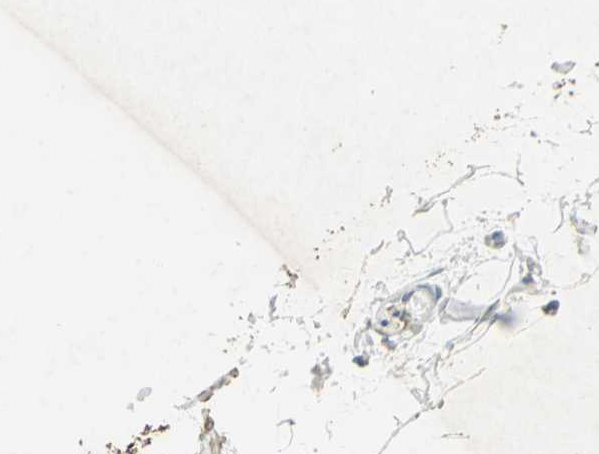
{"staining": {"intensity": "weak", "quantity": "25%-75%", "location": "cytoplasmic/membranous"}, "tissue": "adipose tissue", "cell_type": "Adipocytes", "image_type": "normal", "snomed": [{"axis": "morphology", "description": "Normal tissue, NOS"}, {"axis": "topography", "description": "Soft tissue"}], "caption": "Immunohistochemistry (IHC) (DAB (3,3'-diaminobenzidine)) staining of normal human adipose tissue demonstrates weak cytoplasmic/membranous protein positivity in about 25%-75% of adipocytes.", "gene": "CAMK2B", "patient": {"sex": "male", "age": 72}}